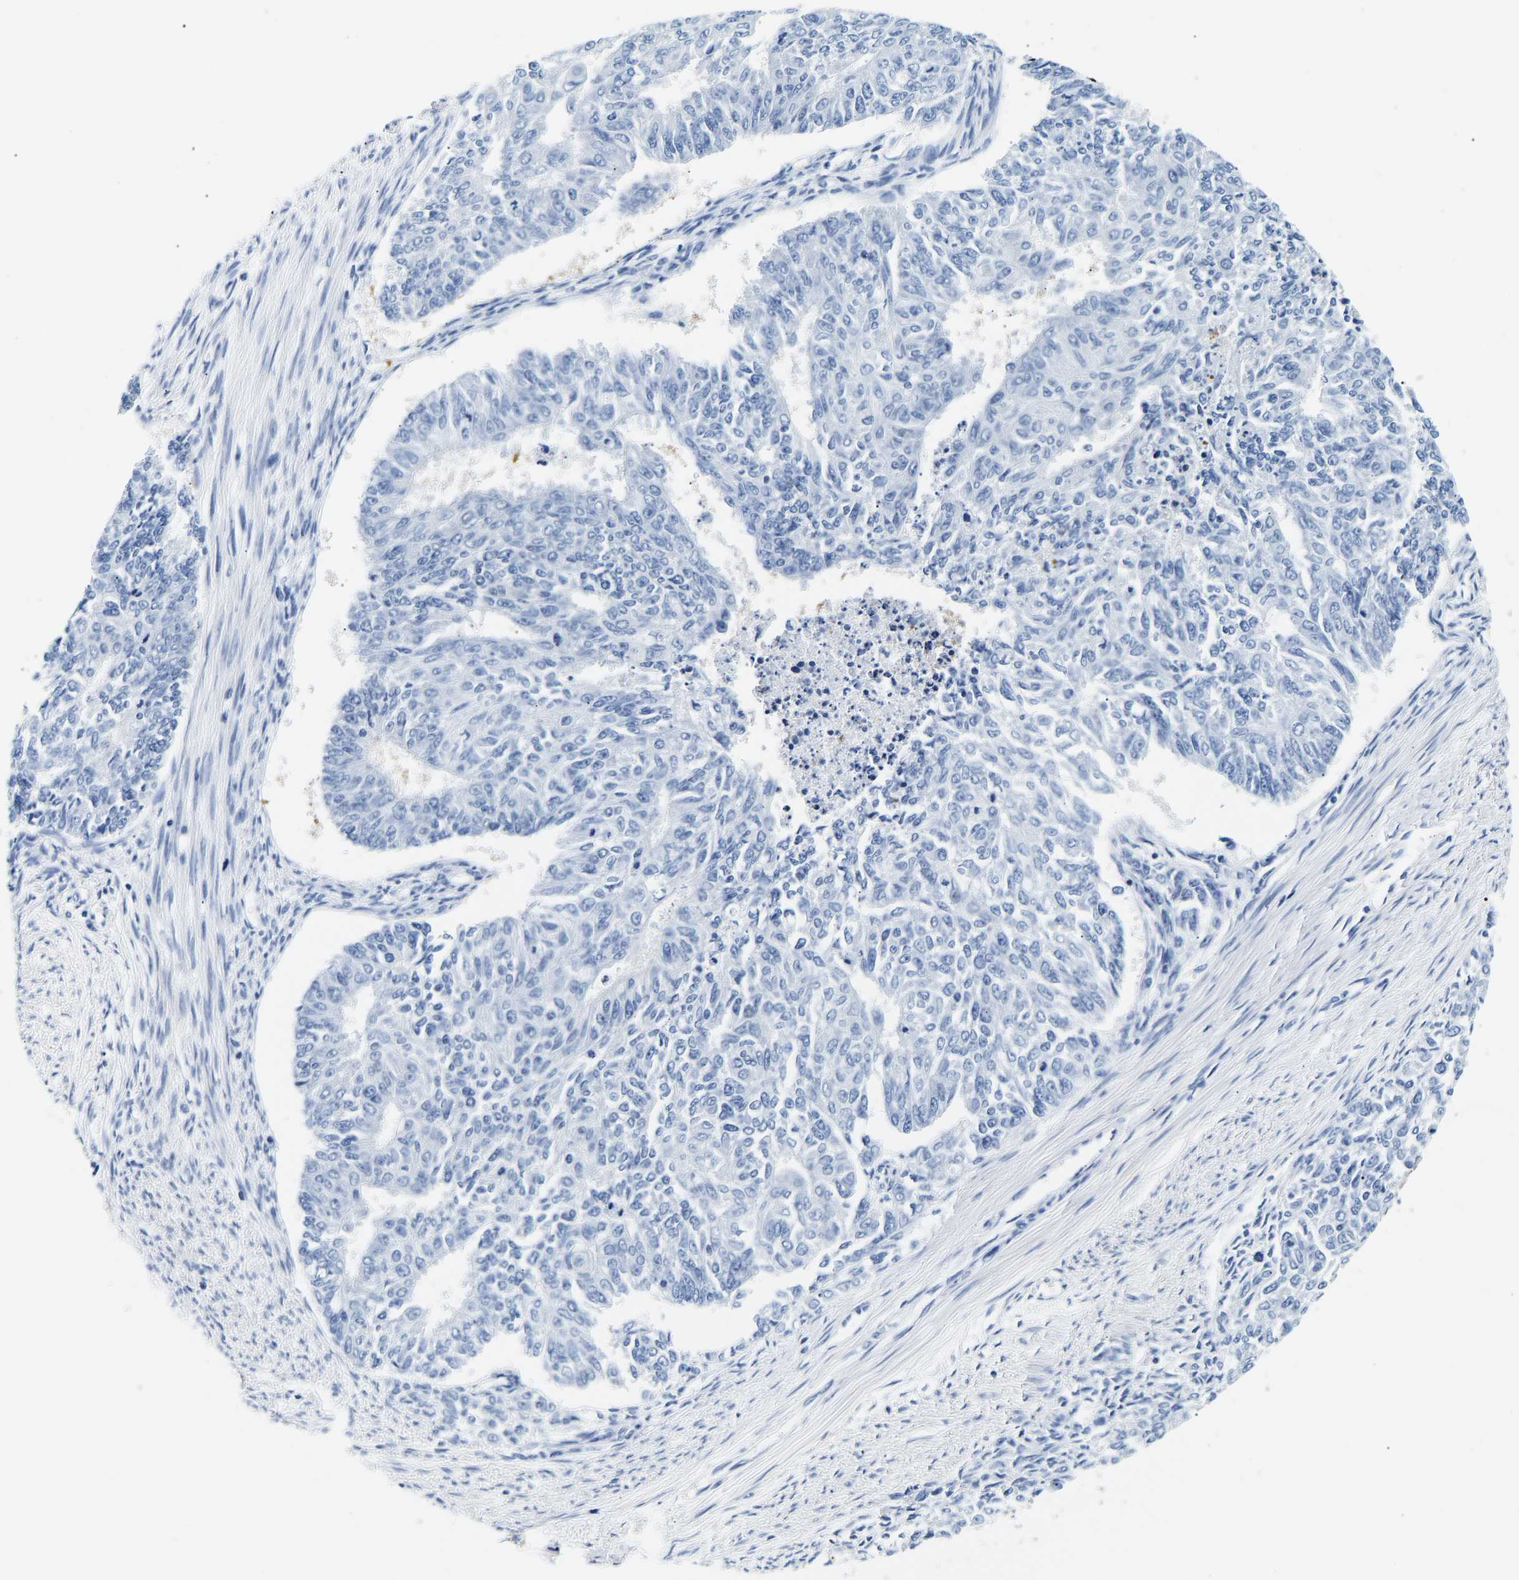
{"staining": {"intensity": "negative", "quantity": "none", "location": "none"}, "tissue": "endometrial cancer", "cell_type": "Tumor cells", "image_type": "cancer", "snomed": [{"axis": "morphology", "description": "Adenocarcinoma, NOS"}, {"axis": "topography", "description": "Endometrium"}], "caption": "Immunohistochemistry photomicrograph of neoplastic tissue: endometrial adenocarcinoma stained with DAB shows no significant protein staining in tumor cells. (DAB immunohistochemistry (IHC) visualized using brightfield microscopy, high magnification).", "gene": "UCHL3", "patient": {"sex": "female", "age": 32}}